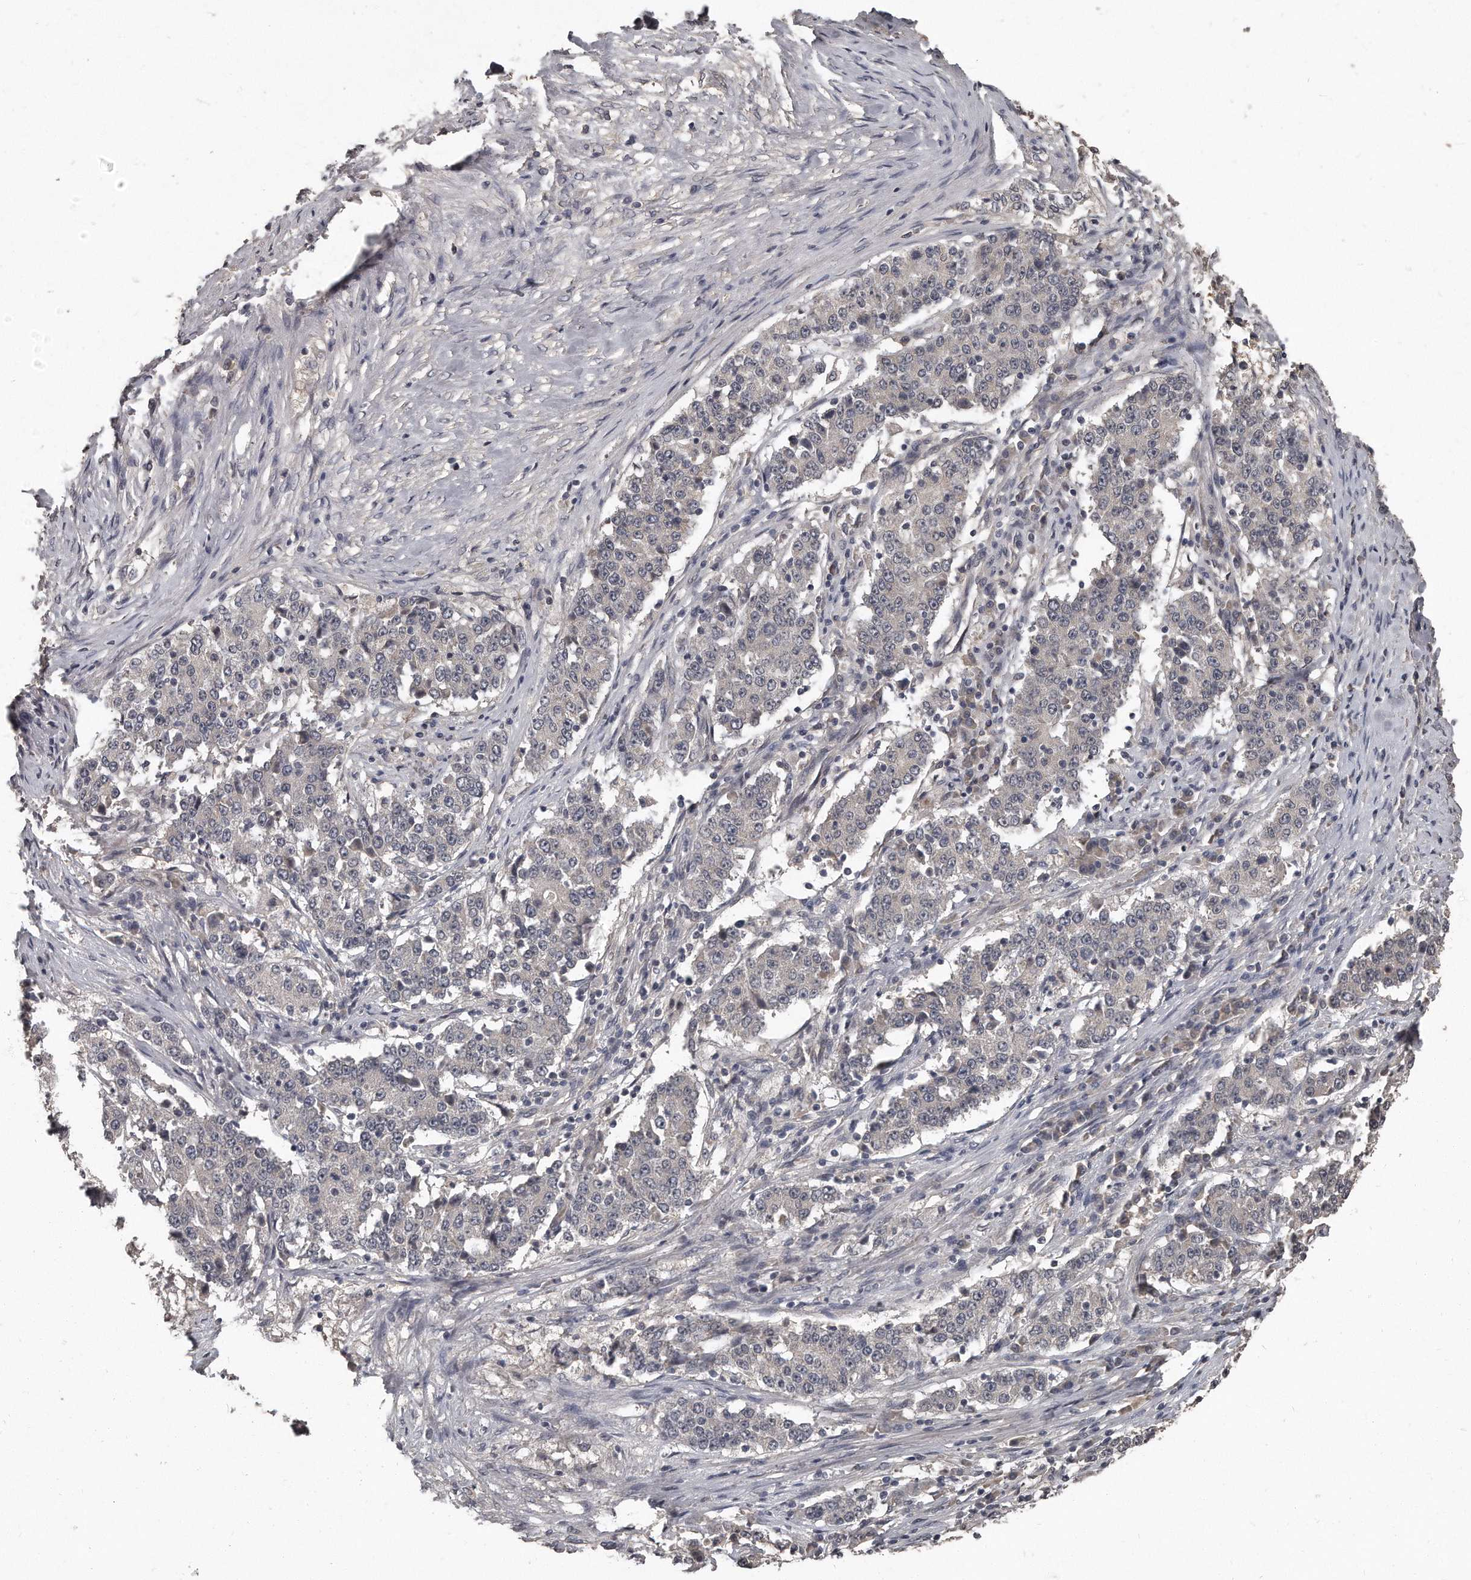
{"staining": {"intensity": "negative", "quantity": "none", "location": "none"}, "tissue": "stomach cancer", "cell_type": "Tumor cells", "image_type": "cancer", "snomed": [{"axis": "morphology", "description": "Adenocarcinoma, NOS"}, {"axis": "topography", "description": "Stomach"}], "caption": "This is an immunohistochemistry (IHC) histopathology image of human stomach cancer. There is no staining in tumor cells.", "gene": "GRB10", "patient": {"sex": "male", "age": 59}}